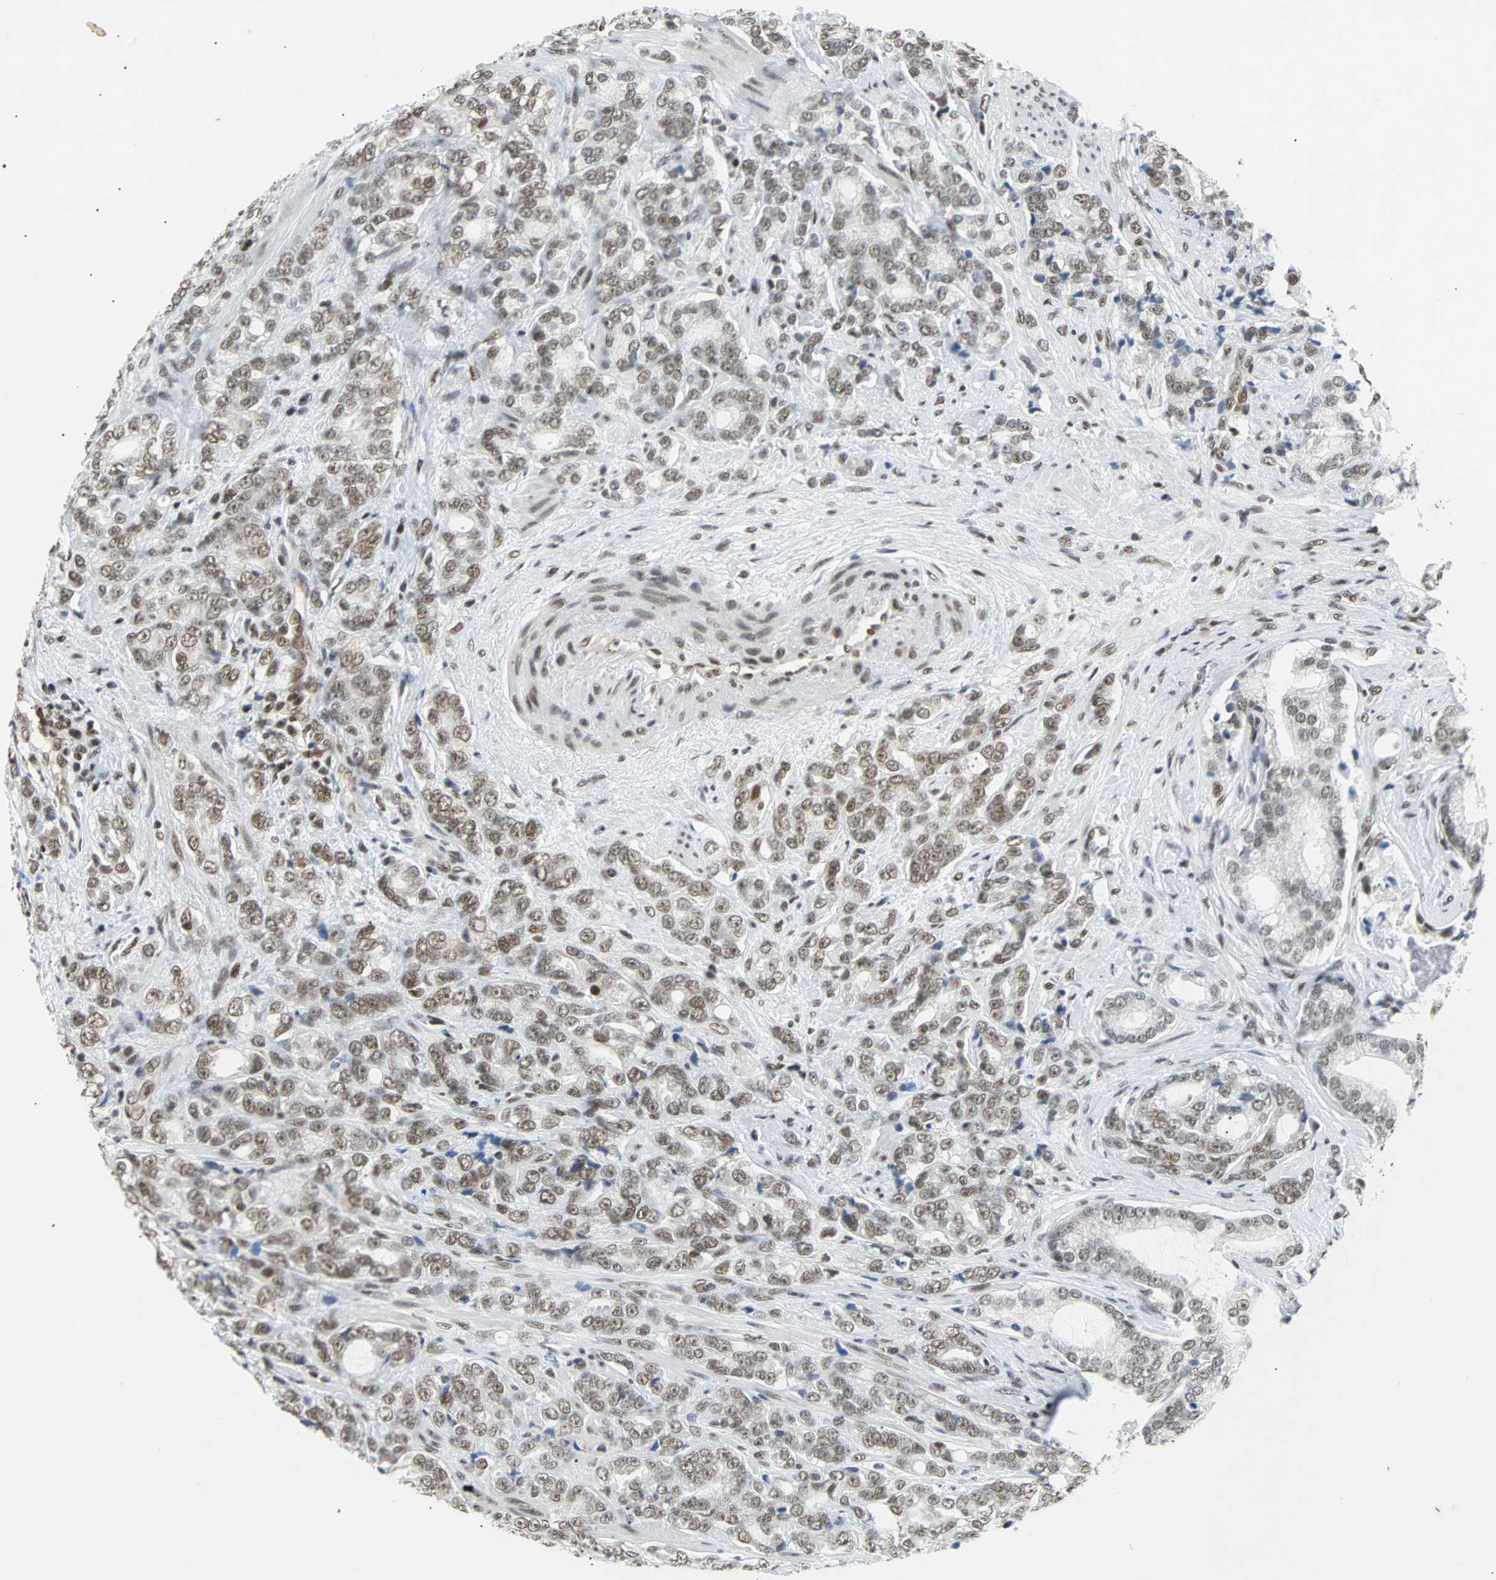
{"staining": {"intensity": "moderate", "quantity": ">75%", "location": "nuclear"}, "tissue": "prostate cancer", "cell_type": "Tumor cells", "image_type": "cancer", "snomed": [{"axis": "morphology", "description": "Adenocarcinoma, Low grade"}, {"axis": "topography", "description": "Prostate"}], "caption": "Brown immunohistochemical staining in prostate cancer reveals moderate nuclear positivity in about >75% of tumor cells.", "gene": "GATAD2A", "patient": {"sex": "male", "age": 58}}